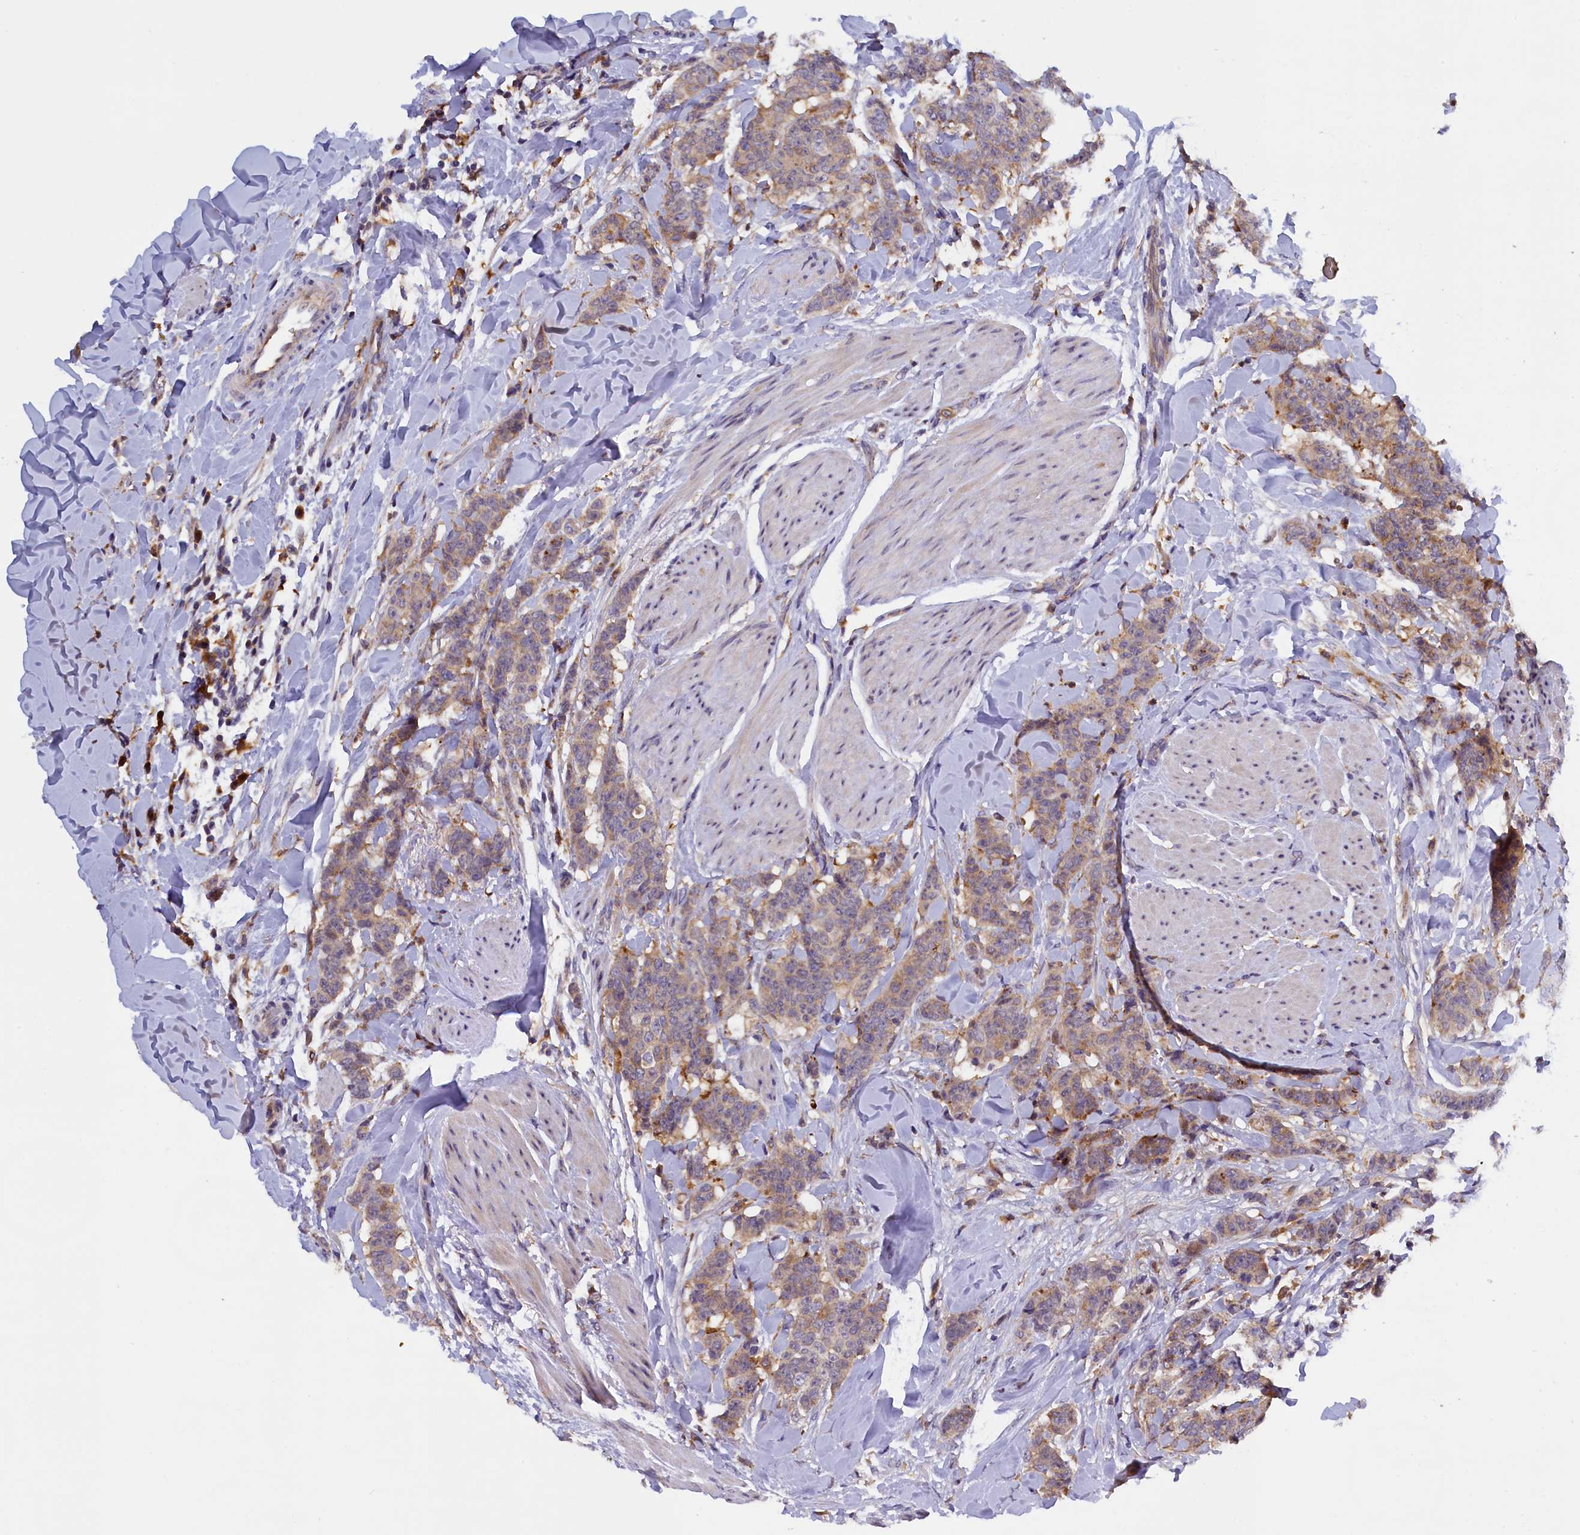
{"staining": {"intensity": "weak", "quantity": ">75%", "location": "cytoplasmic/membranous"}, "tissue": "breast cancer", "cell_type": "Tumor cells", "image_type": "cancer", "snomed": [{"axis": "morphology", "description": "Duct carcinoma"}, {"axis": "topography", "description": "Breast"}], "caption": "Immunohistochemistry (IHC) (DAB (3,3'-diaminobenzidine)) staining of human breast cancer (infiltrating ductal carcinoma) demonstrates weak cytoplasmic/membranous protein staining in about >75% of tumor cells.", "gene": "NAIP", "patient": {"sex": "female", "age": 40}}